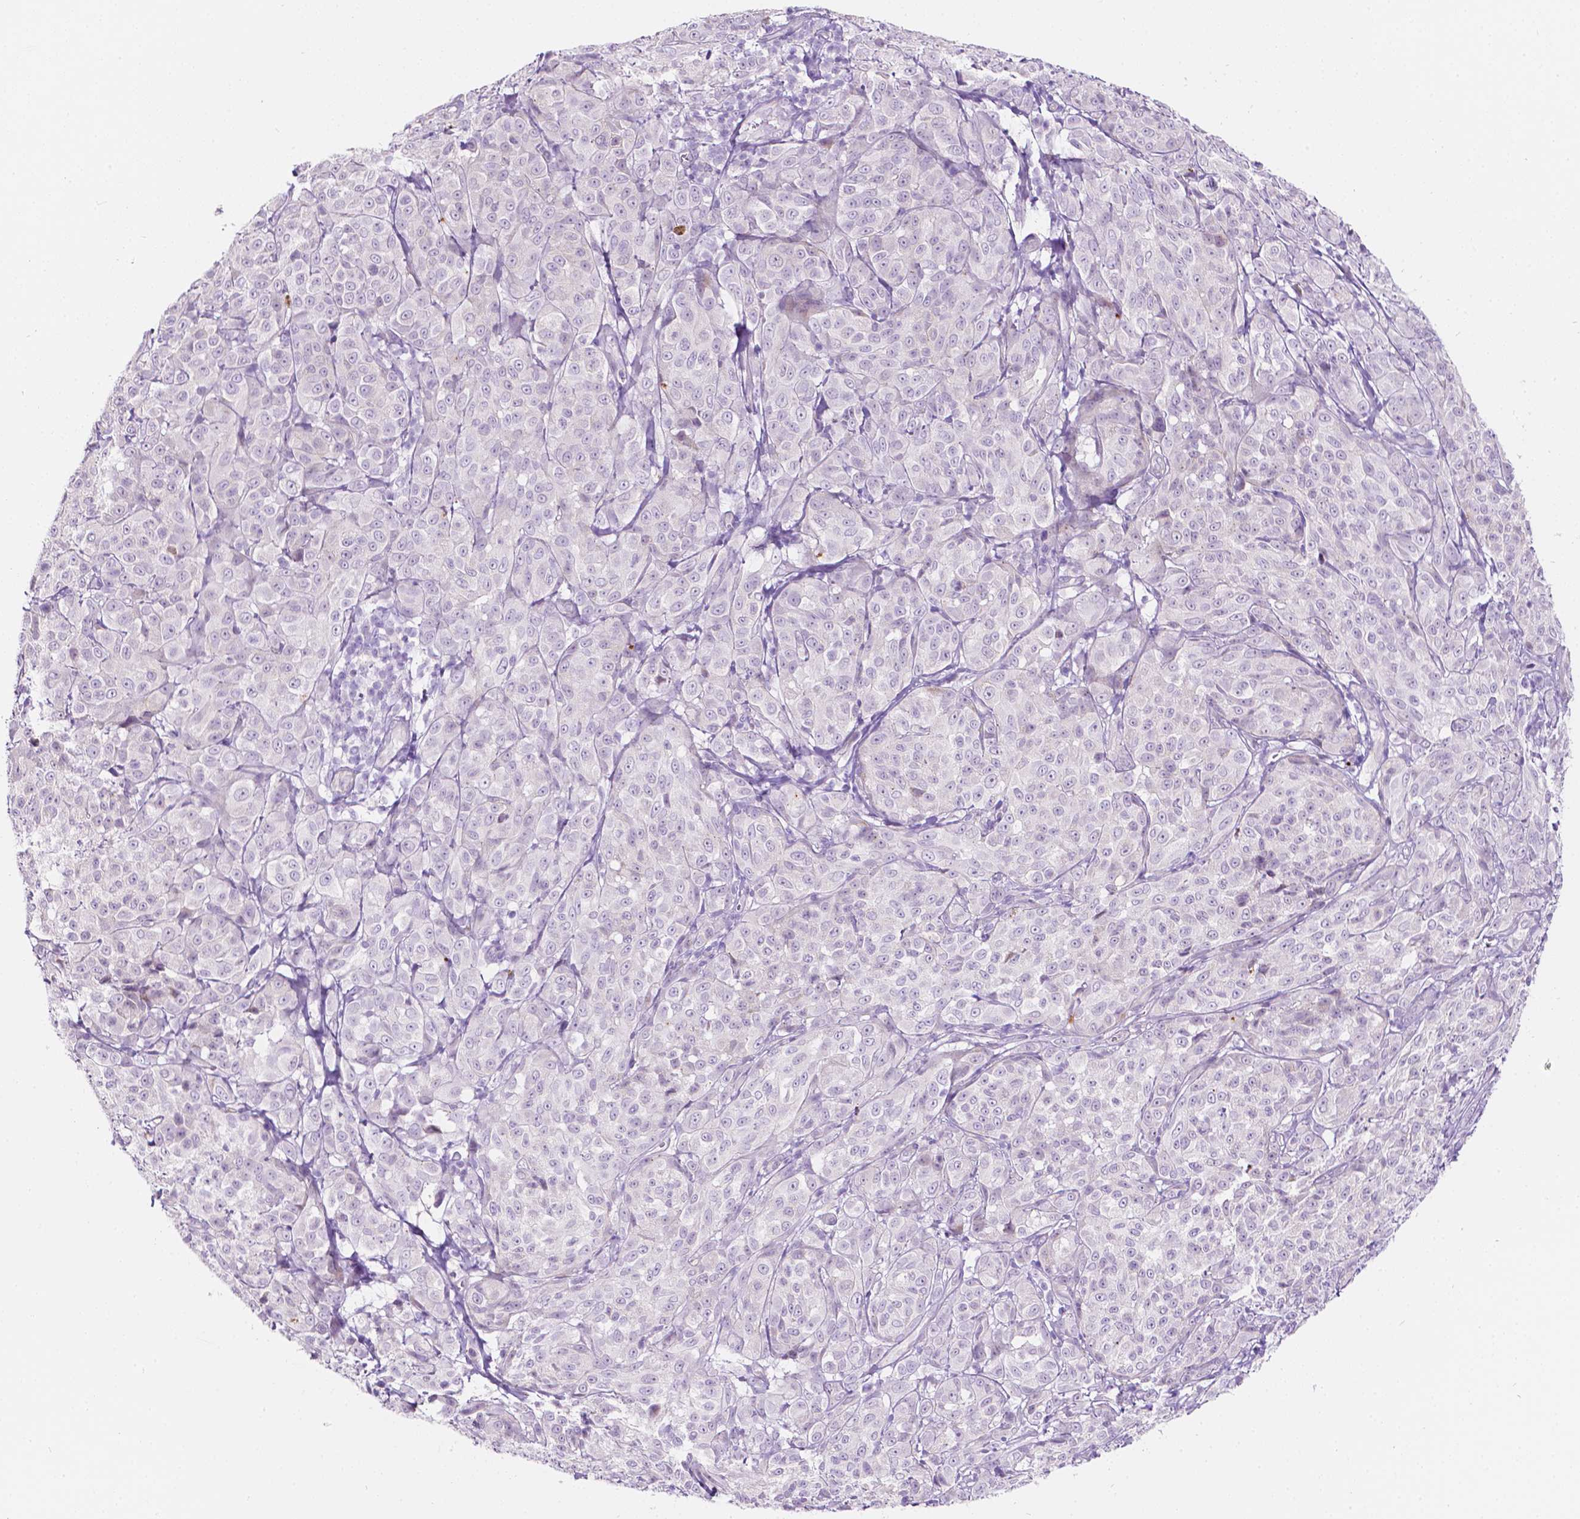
{"staining": {"intensity": "negative", "quantity": "none", "location": "none"}, "tissue": "melanoma", "cell_type": "Tumor cells", "image_type": "cancer", "snomed": [{"axis": "morphology", "description": "Malignant melanoma, NOS"}, {"axis": "topography", "description": "Skin"}], "caption": "This is a micrograph of immunohistochemistry (IHC) staining of melanoma, which shows no expression in tumor cells.", "gene": "NOS1AP", "patient": {"sex": "male", "age": 89}}